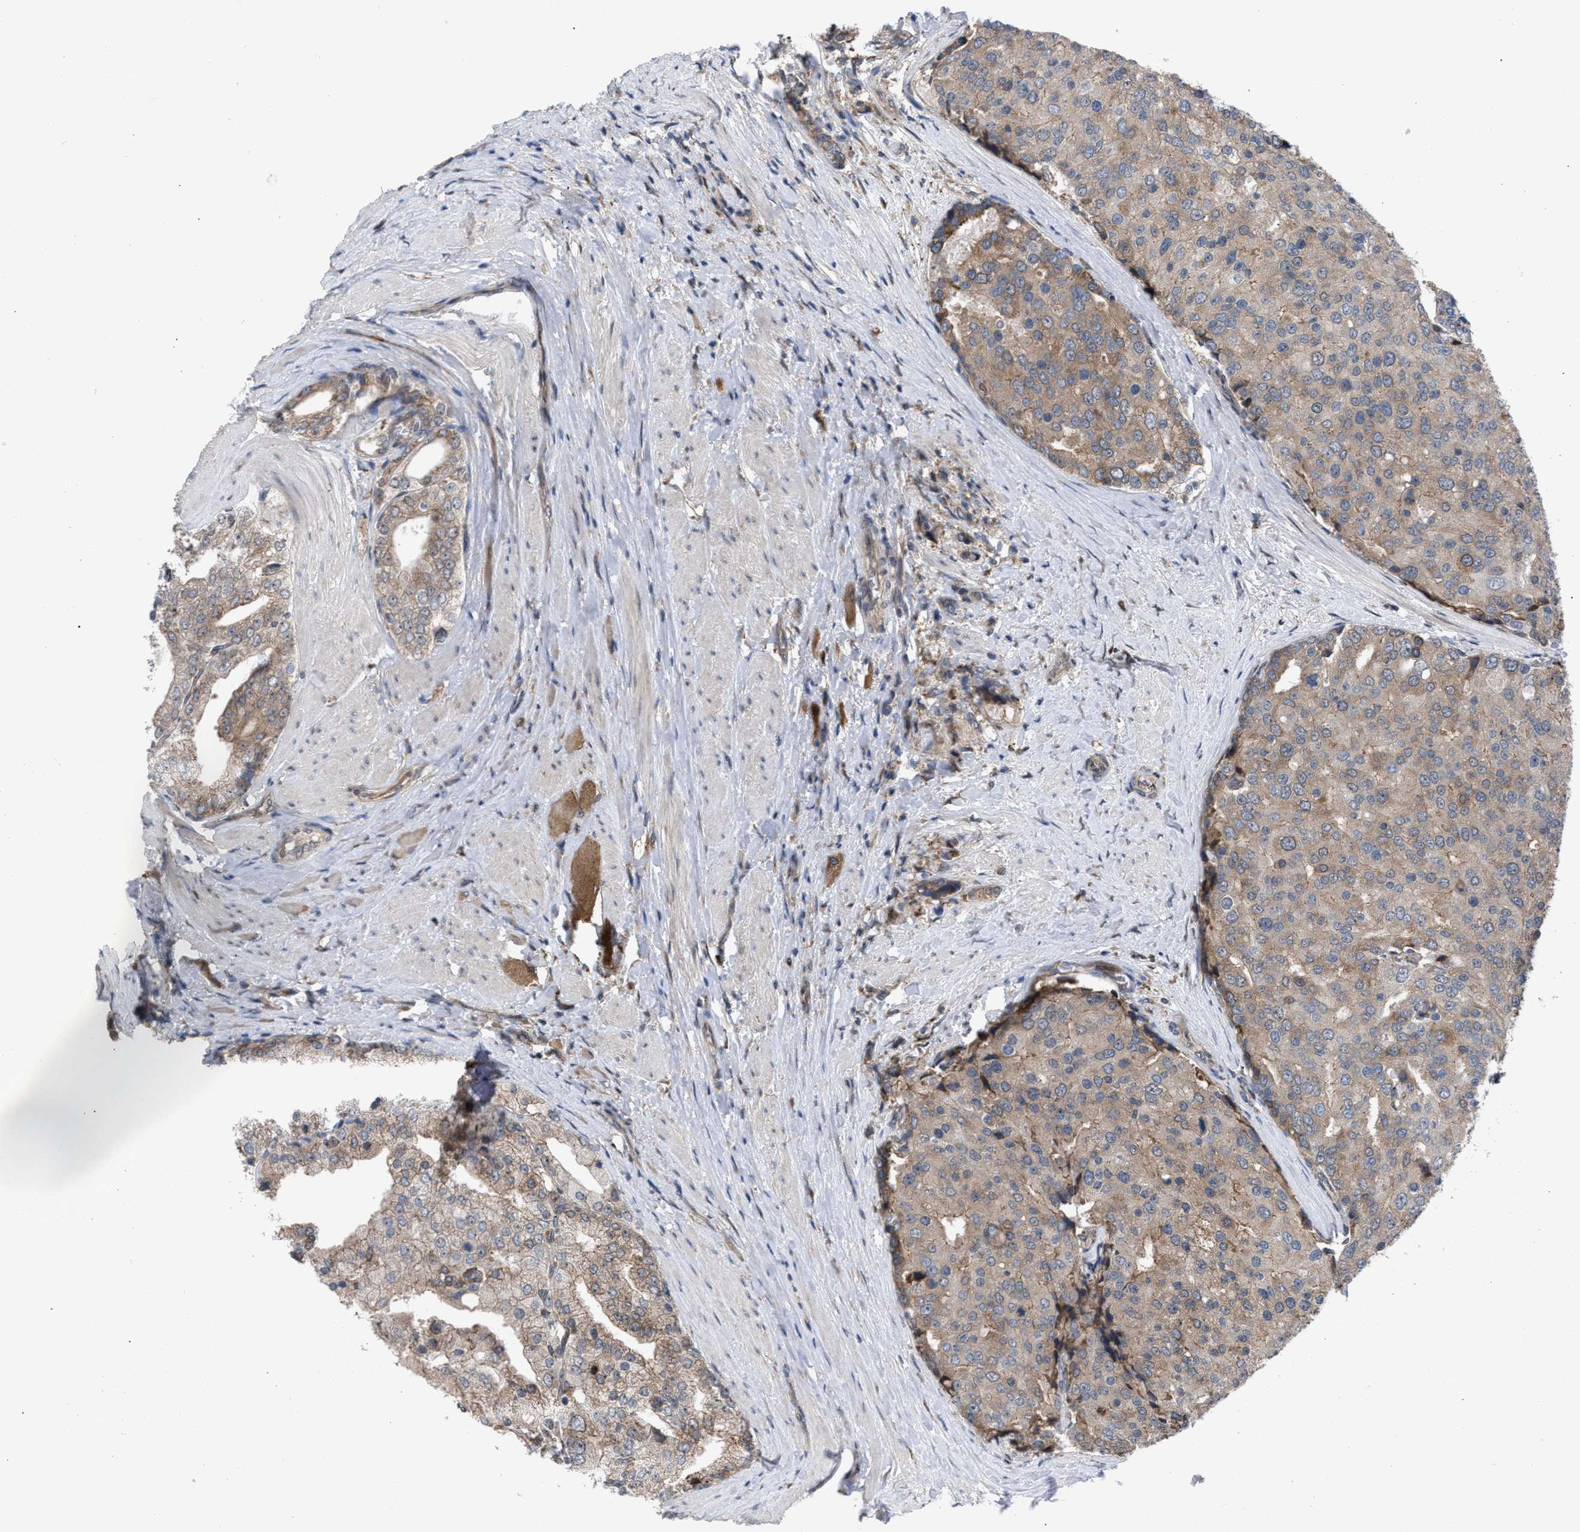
{"staining": {"intensity": "weak", "quantity": ">75%", "location": "cytoplasmic/membranous"}, "tissue": "prostate cancer", "cell_type": "Tumor cells", "image_type": "cancer", "snomed": [{"axis": "morphology", "description": "Adenocarcinoma, High grade"}, {"axis": "topography", "description": "Prostate"}], "caption": "Prostate cancer (adenocarcinoma (high-grade)) tissue reveals weak cytoplasmic/membranous expression in approximately >75% of tumor cells", "gene": "TP53BP2", "patient": {"sex": "male", "age": 50}}